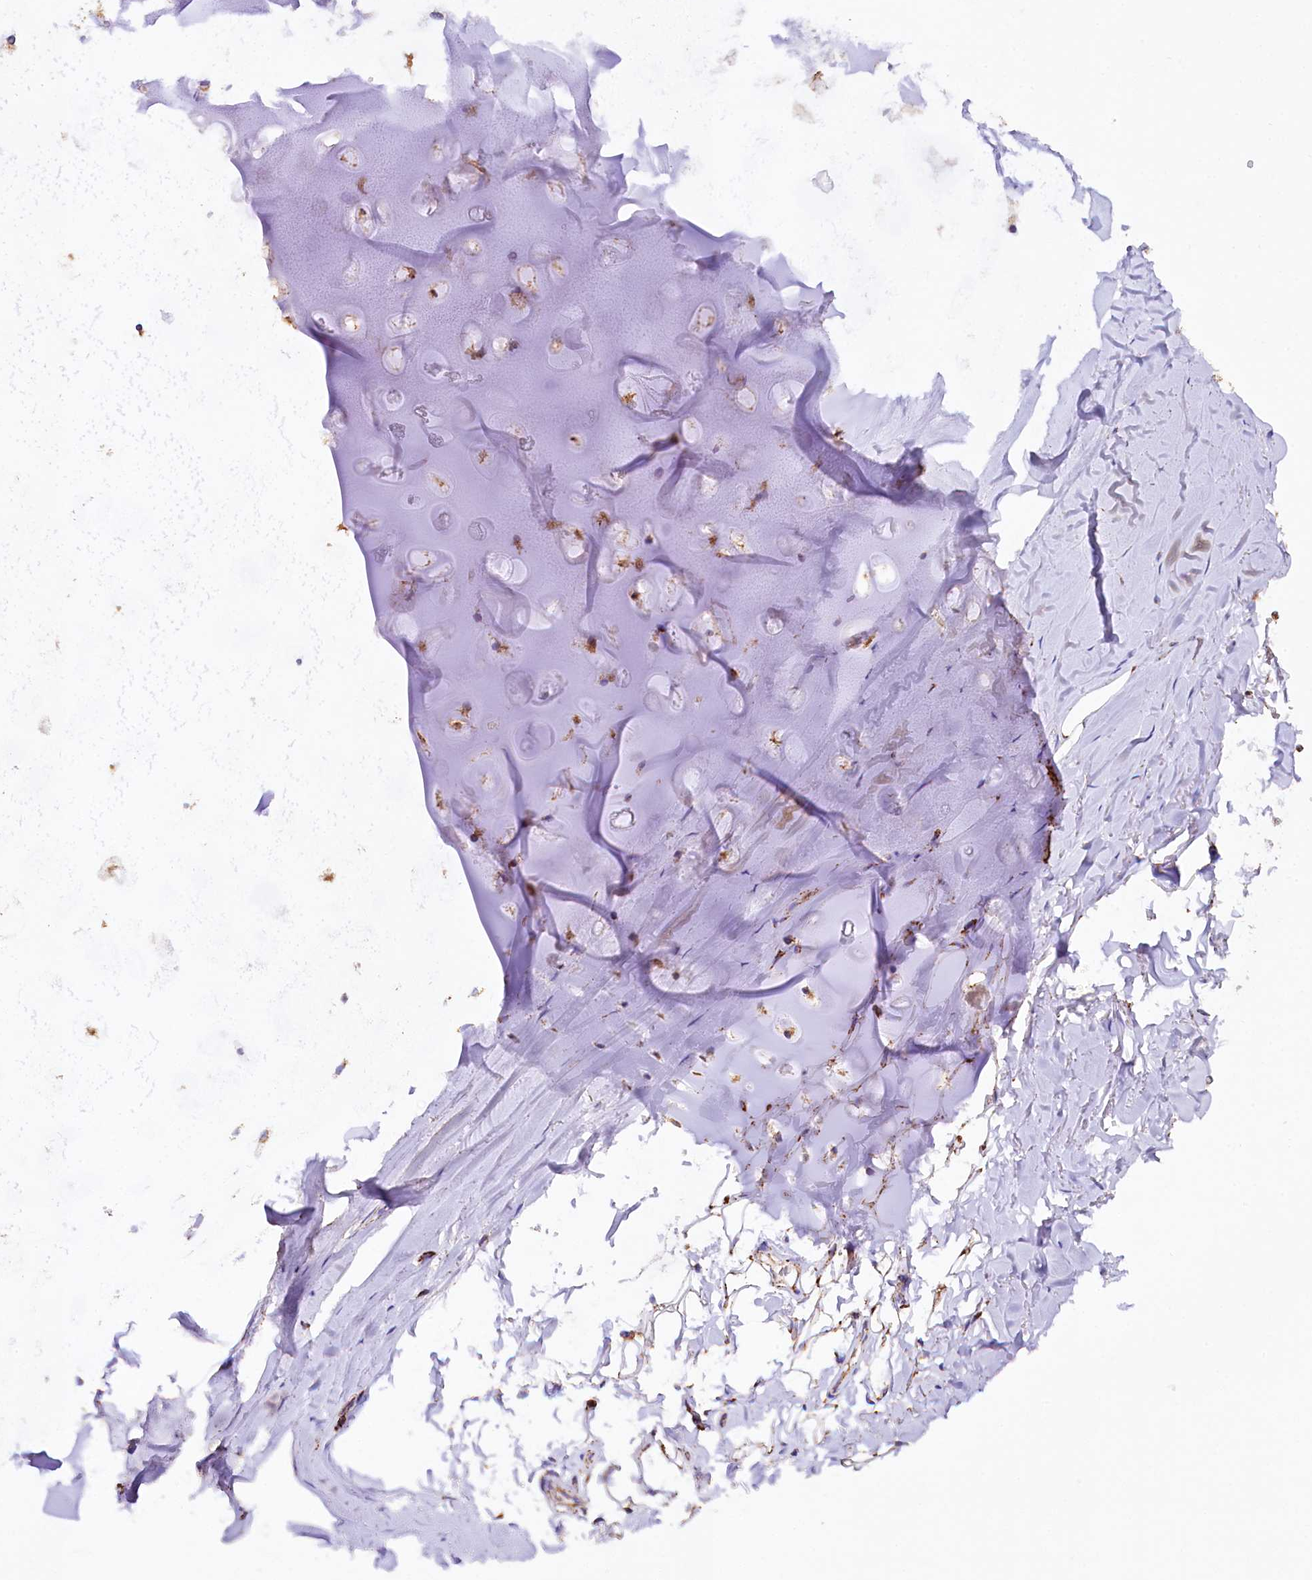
{"staining": {"intensity": "strong", "quantity": "25%-75%", "location": "cytoplasmic/membranous"}, "tissue": "adipose tissue", "cell_type": "Adipocytes", "image_type": "normal", "snomed": [{"axis": "morphology", "description": "Normal tissue, NOS"}, {"axis": "topography", "description": "Lymph node"}, {"axis": "topography", "description": "Bronchus"}], "caption": "A high-resolution photomicrograph shows immunohistochemistry (IHC) staining of normal adipose tissue, which reveals strong cytoplasmic/membranous positivity in about 25%-75% of adipocytes.", "gene": "APLP2", "patient": {"sex": "male", "age": 63}}